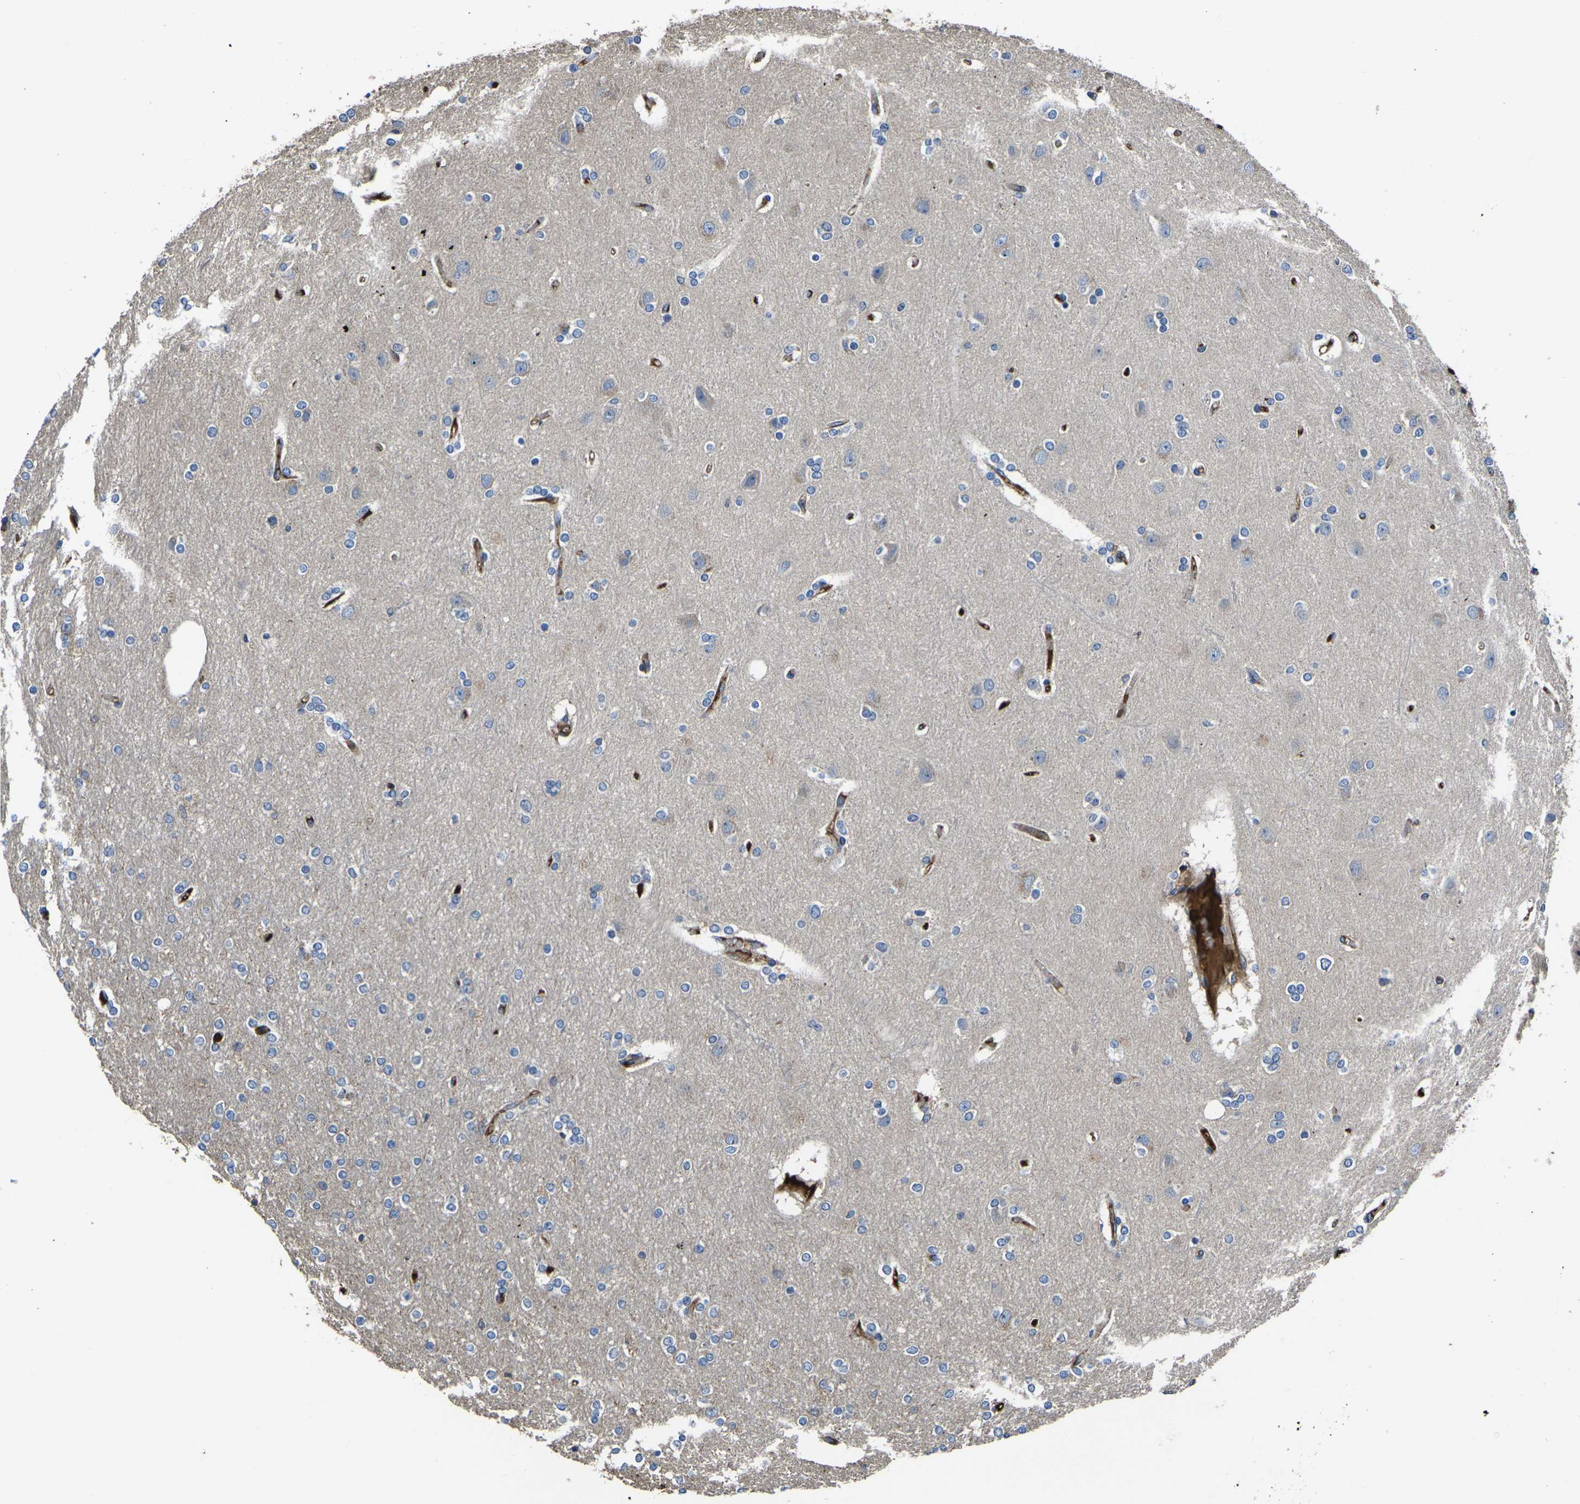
{"staining": {"intensity": "weak", "quantity": "25%-75%", "location": "cytoplasmic/membranous"}, "tissue": "cerebral cortex", "cell_type": "Endothelial cells", "image_type": "normal", "snomed": [{"axis": "morphology", "description": "Normal tissue, NOS"}, {"axis": "topography", "description": "Cerebral cortex"}], "caption": "Weak cytoplasmic/membranous expression is identified in approximately 25%-75% of endothelial cells in normal cerebral cortex.", "gene": "HSPG2", "patient": {"sex": "female", "age": 54}}